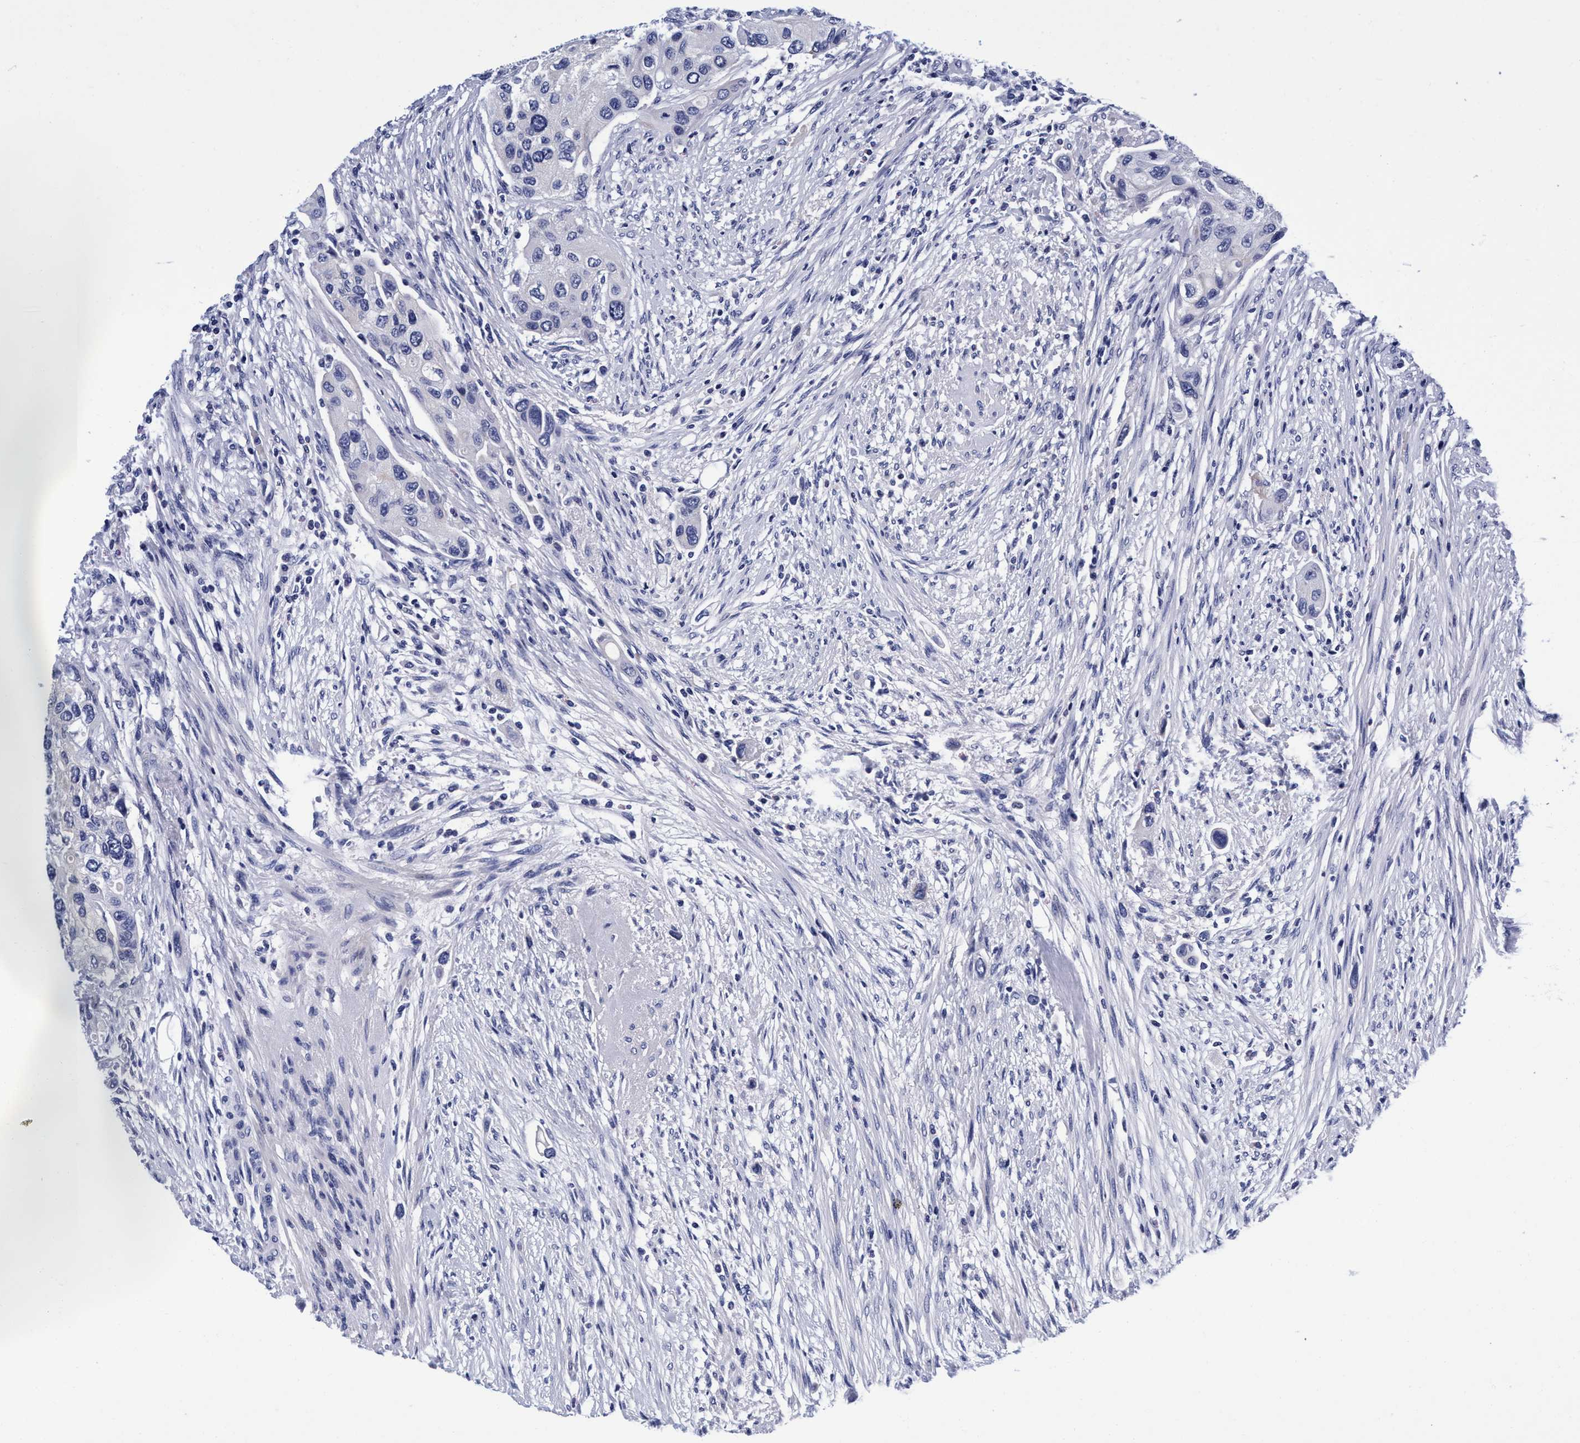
{"staining": {"intensity": "negative", "quantity": "none", "location": "none"}, "tissue": "urothelial cancer", "cell_type": "Tumor cells", "image_type": "cancer", "snomed": [{"axis": "morphology", "description": "Urothelial carcinoma, High grade"}, {"axis": "topography", "description": "Urinary bladder"}], "caption": "A histopathology image of urothelial cancer stained for a protein reveals no brown staining in tumor cells.", "gene": "PLPPR1", "patient": {"sex": "female", "age": 56}}